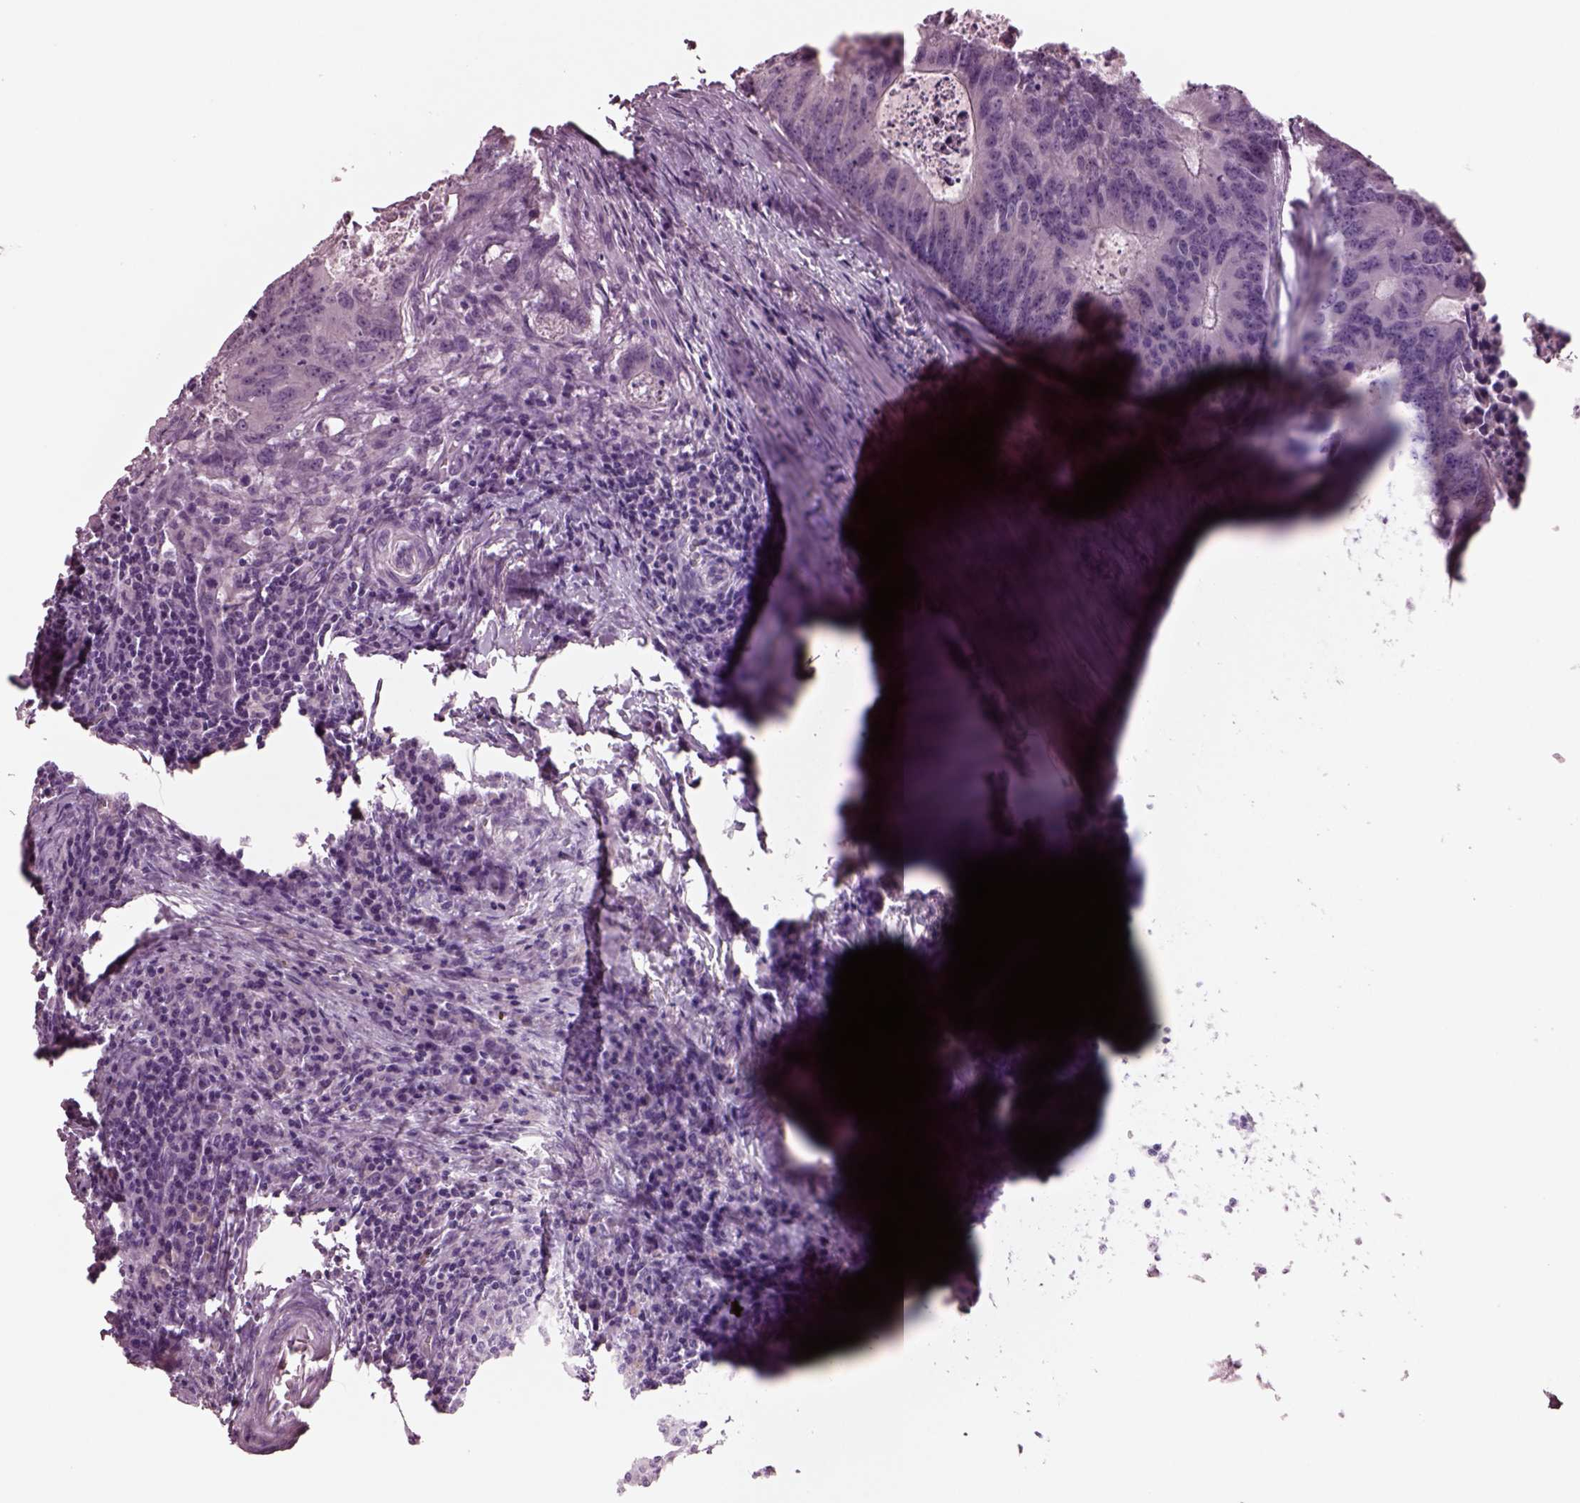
{"staining": {"intensity": "negative", "quantity": "none", "location": "none"}, "tissue": "colorectal cancer", "cell_type": "Tumor cells", "image_type": "cancer", "snomed": [{"axis": "morphology", "description": "Adenocarcinoma, NOS"}, {"axis": "topography", "description": "Colon"}], "caption": "The immunohistochemistry (IHC) photomicrograph has no significant positivity in tumor cells of colorectal cancer (adenocarcinoma) tissue.", "gene": "MIB2", "patient": {"sex": "male", "age": 67}}